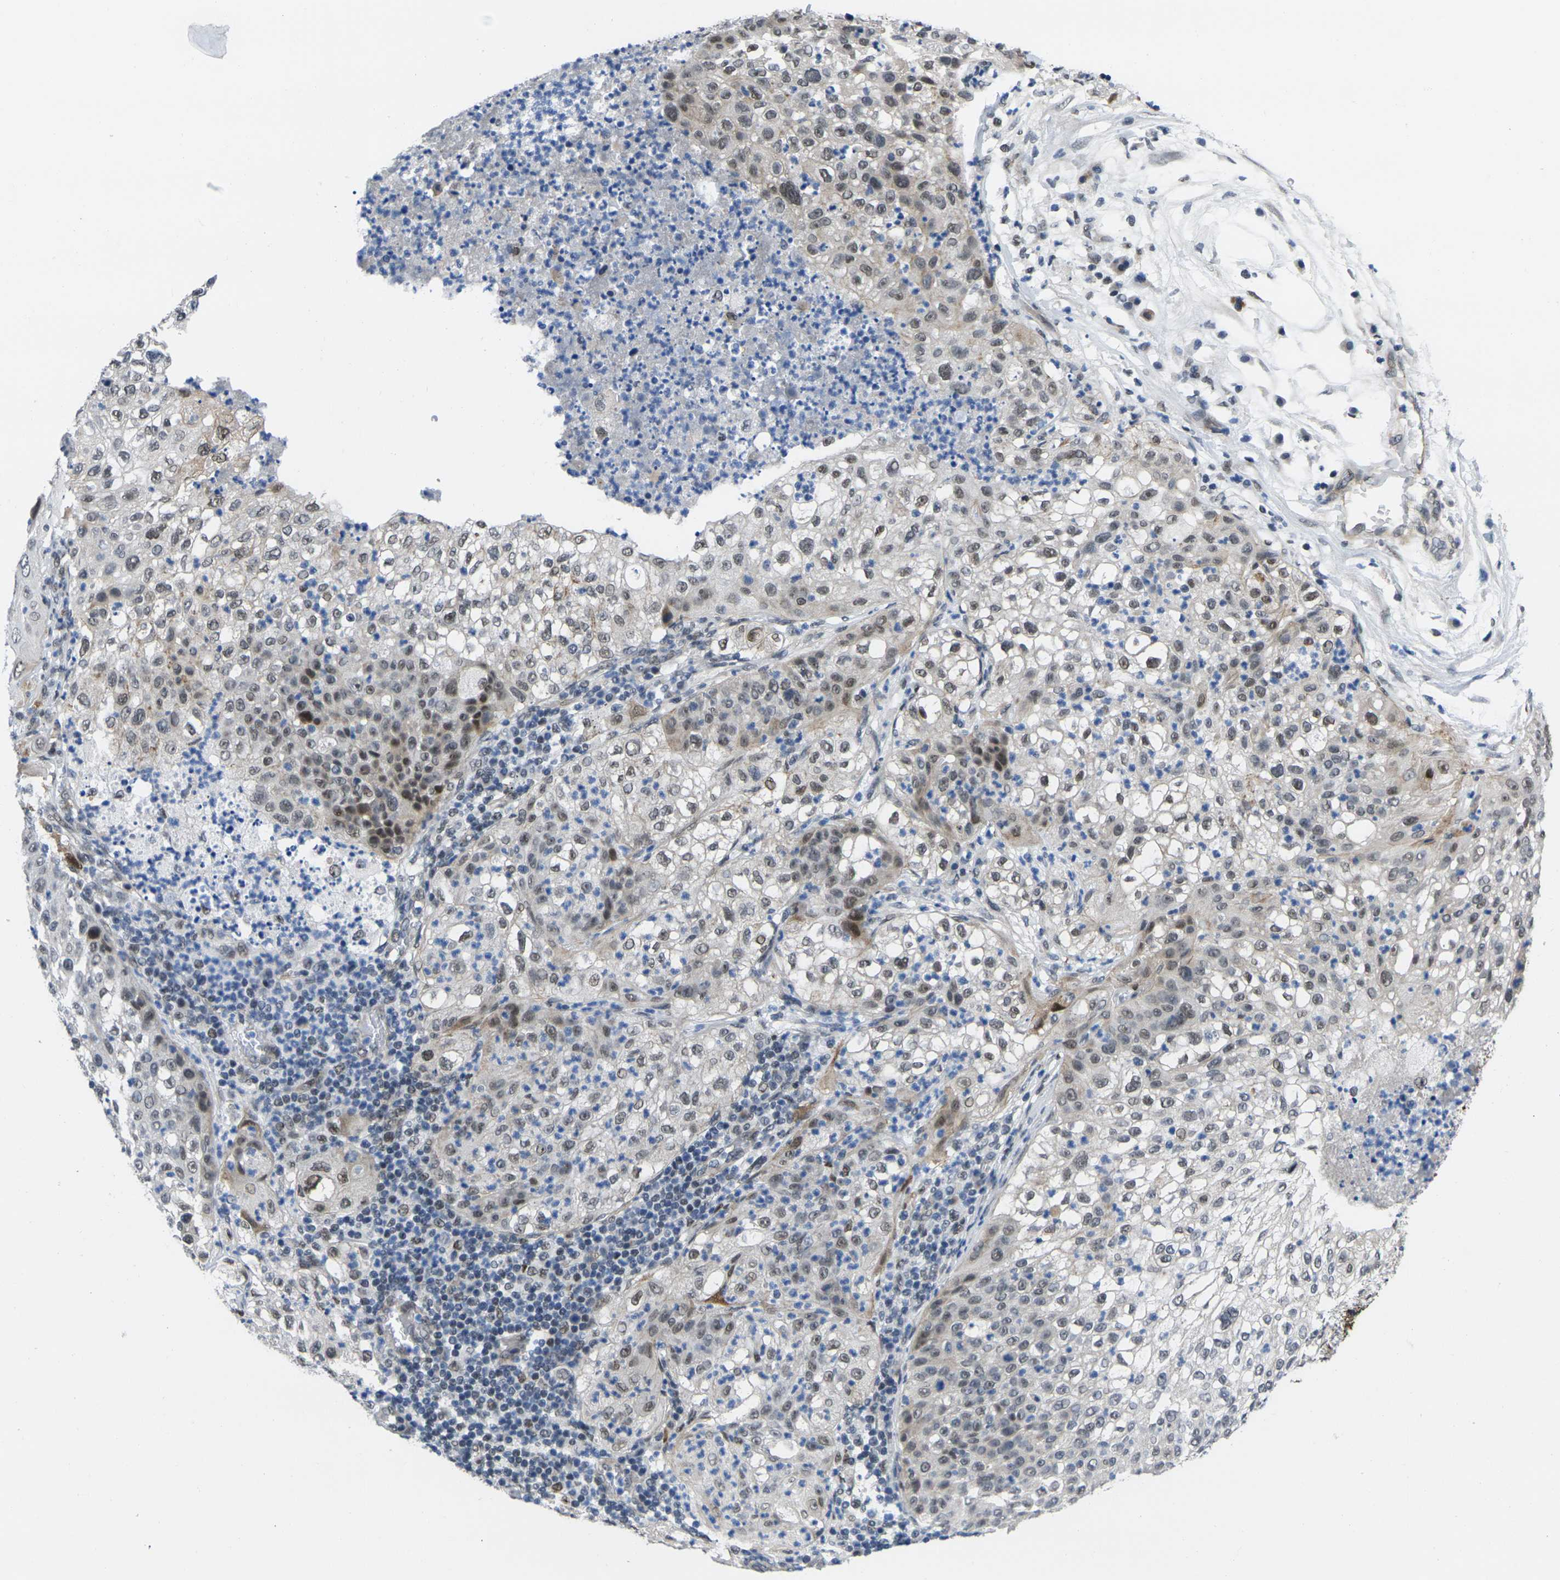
{"staining": {"intensity": "moderate", "quantity": ">75%", "location": "nuclear"}, "tissue": "lung cancer", "cell_type": "Tumor cells", "image_type": "cancer", "snomed": [{"axis": "morphology", "description": "Inflammation, NOS"}, {"axis": "morphology", "description": "Squamous cell carcinoma, NOS"}, {"axis": "topography", "description": "Lymph node"}, {"axis": "topography", "description": "Soft tissue"}, {"axis": "topography", "description": "Lung"}], "caption": "An immunohistochemistry (IHC) micrograph of tumor tissue is shown. Protein staining in brown labels moderate nuclear positivity in lung squamous cell carcinoma within tumor cells. Immunohistochemistry stains the protein of interest in brown and the nuclei are stained blue.", "gene": "RBM7", "patient": {"sex": "male", "age": 66}}